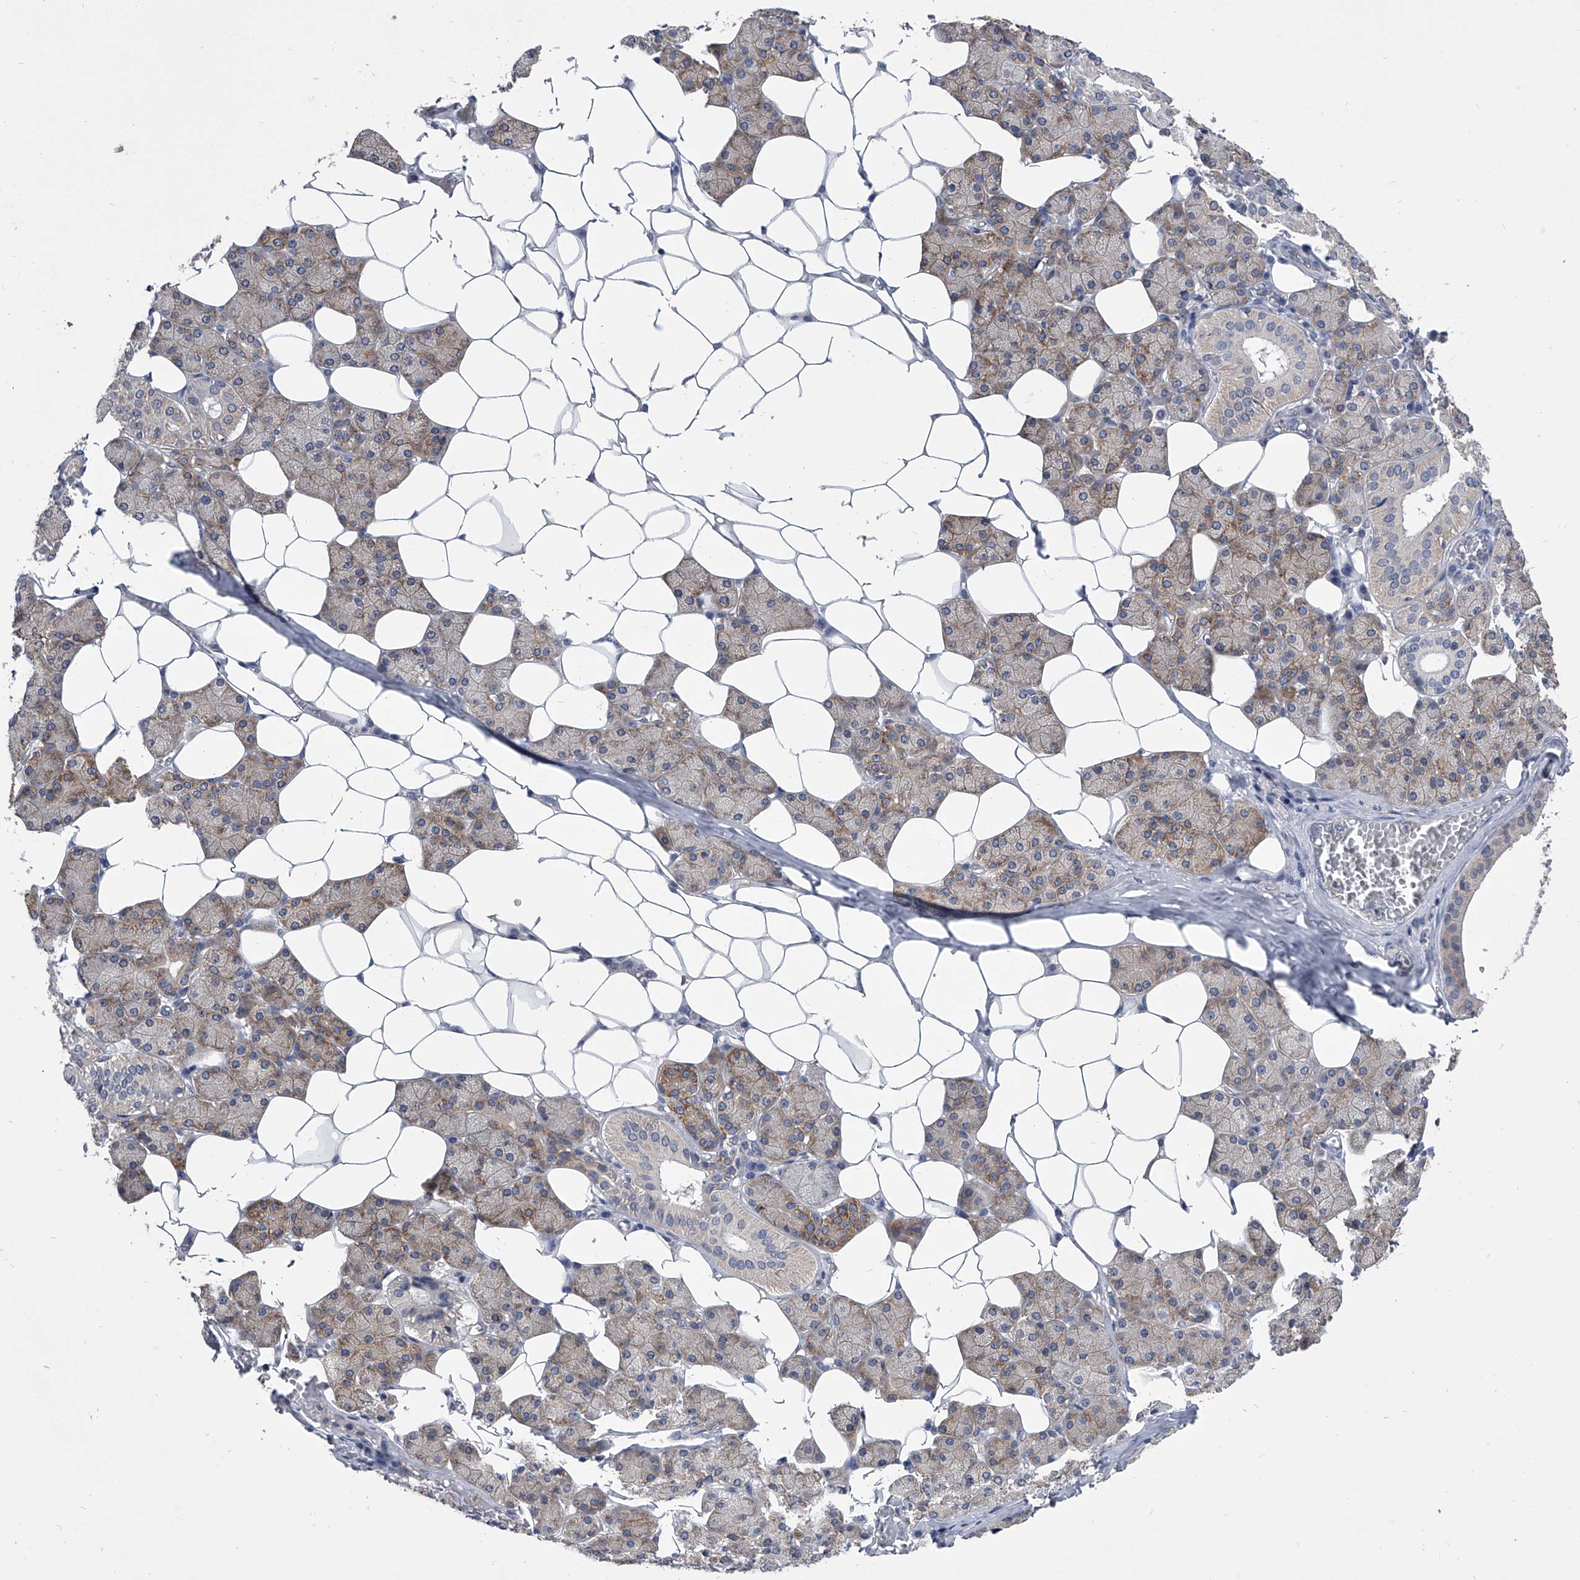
{"staining": {"intensity": "weak", "quantity": "<25%", "location": "cytoplasmic/membranous"}, "tissue": "salivary gland", "cell_type": "Glandular cells", "image_type": "normal", "snomed": [{"axis": "morphology", "description": "Normal tissue, NOS"}, {"axis": "topography", "description": "Salivary gland"}], "caption": "High power microscopy image of an IHC micrograph of normal salivary gland, revealing no significant staining in glandular cells. Brightfield microscopy of IHC stained with DAB (brown) and hematoxylin (blue), captured at high magnification.", "gene": "MAP4K3", "patient": {"sex": "female", "age": 33}}